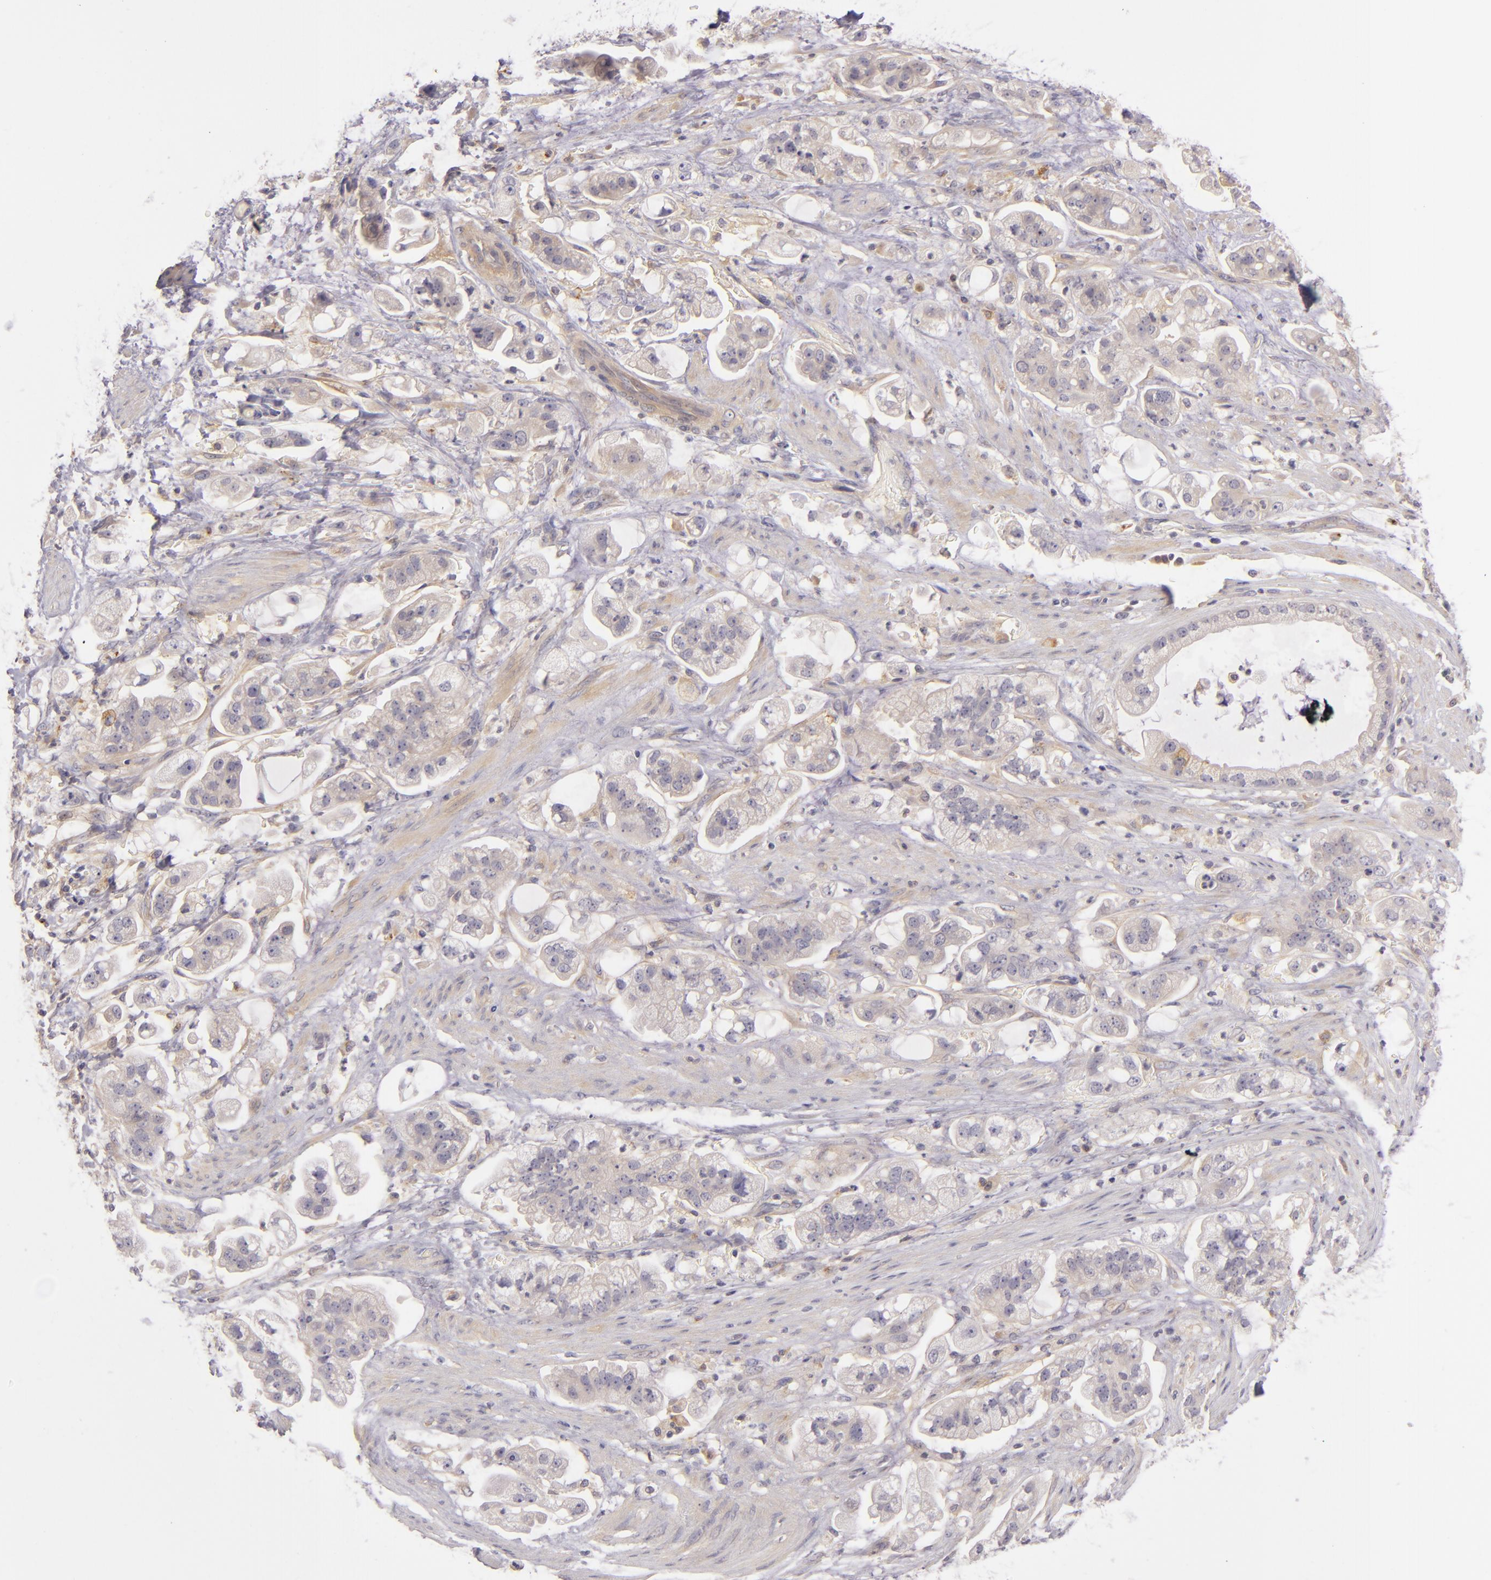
{"staining": {"intensity": "weak", "quantity": "25%-75%", "location": "cytoplasmic/membranous"}, "tissue": "stomach cancer", "cell_type": "Tumor cells", "image_type": "cancer", "snomed": [{"axis": "morphology", "description": "Adenocarcinoma, NOS"}, {"axis": "topography", "description": "Stomach"}], "caption": "Immunohistochemical staining of human adenocarcinoma (stomach) reveals low levels of weak cytoplasmic/membranous expression in about 25%-75% of tumor cells.", "gene": "CD83", "patient": {"sex": "male", "age": 62}}